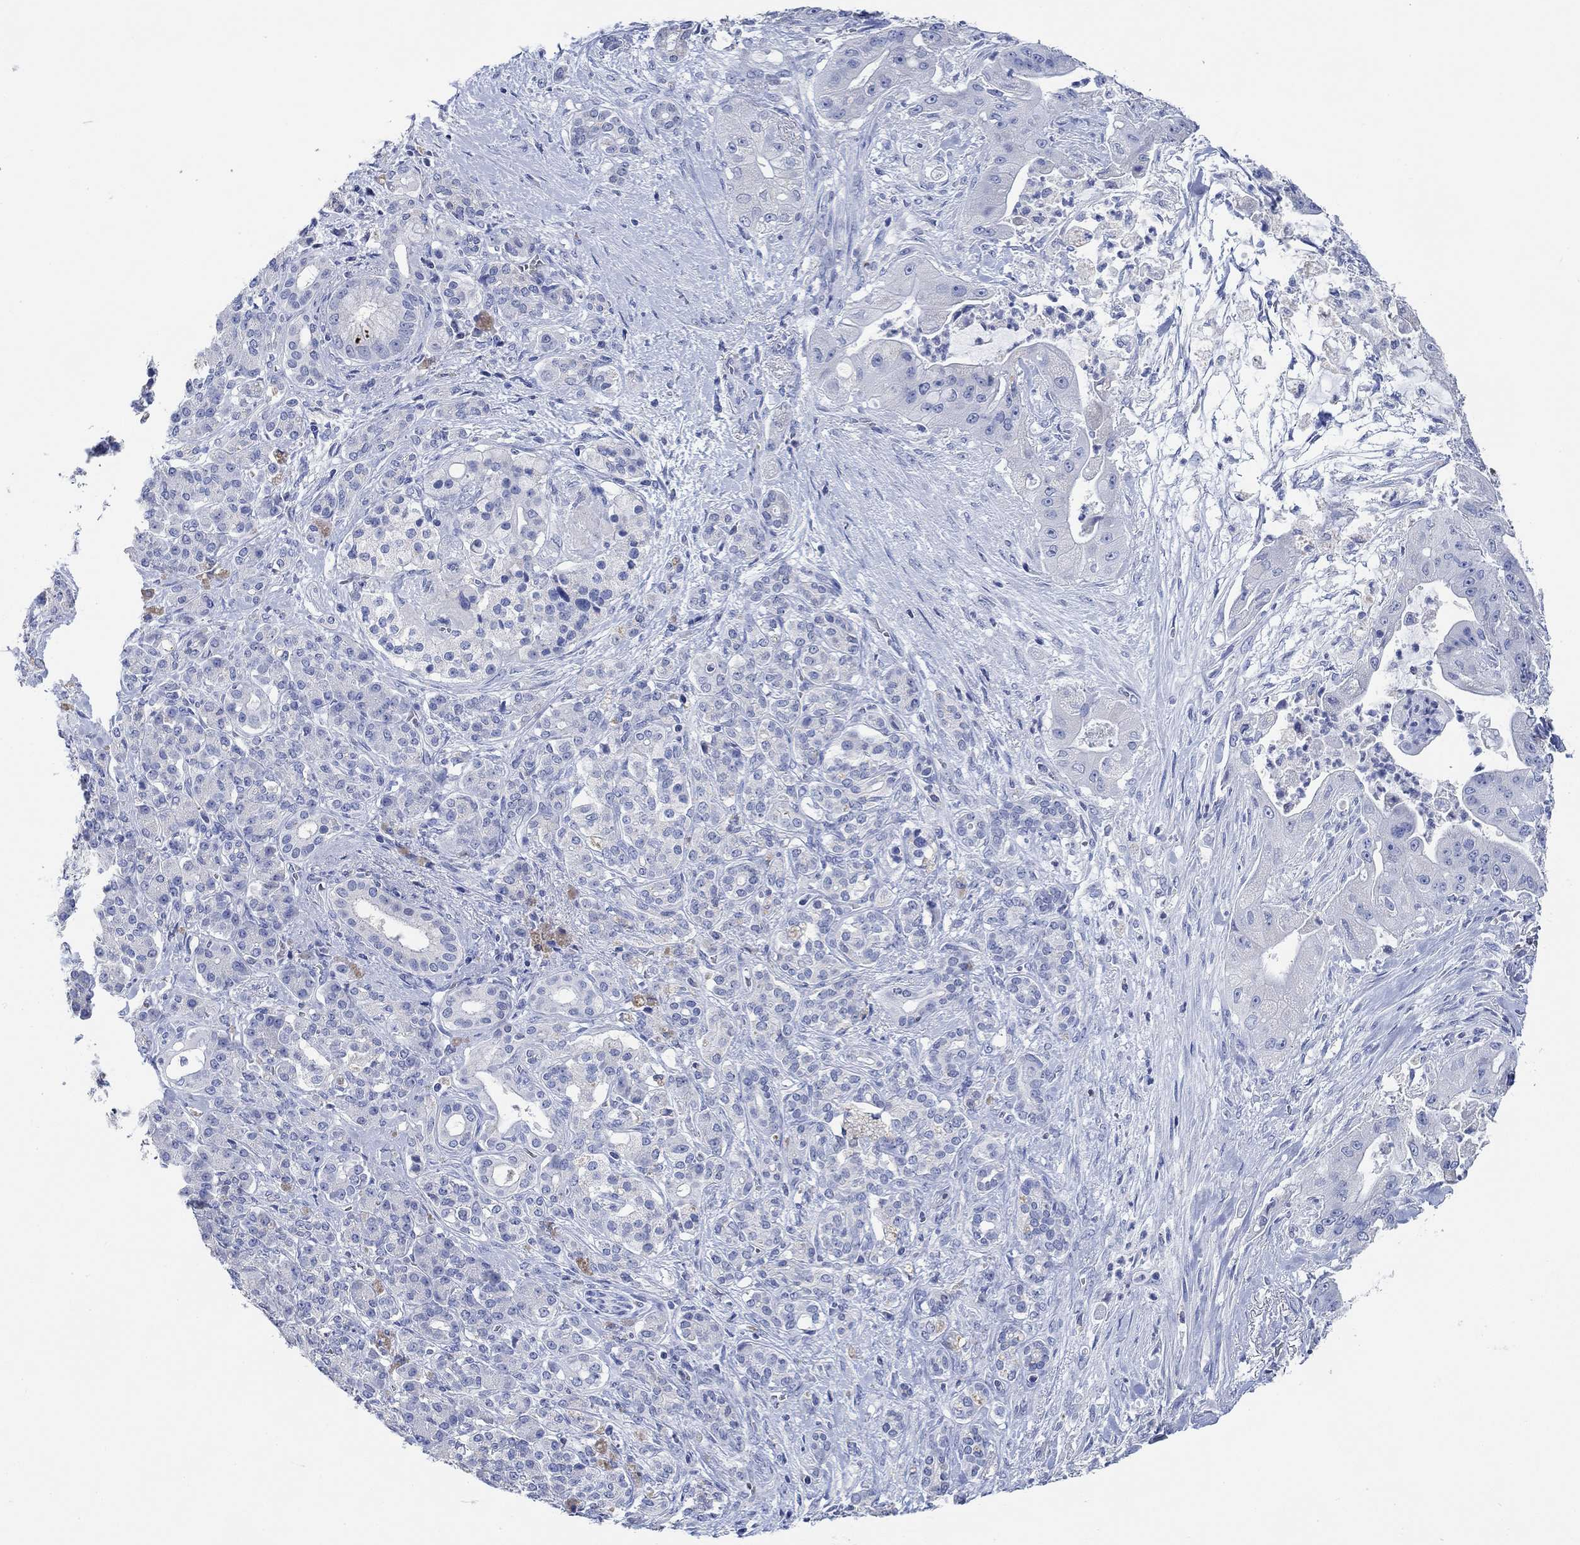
{"staining": {"intensity": "negative", "quantity": "none", "location": "none"}, "tissue": "pancreatic cancer", "cell_type": "Tumor cells", "image_type": "cancer", "snomed": [{"axis": "morphology", "description": "Normal tissue, NOS"}, {"axis": "morphology", "description": "Inflammation, NOS"}, {"axis": "morphology", "description": "Adenocarcinoma, NOS"}, {"axis": "topography", "description": "Pancreas"}], "caption": "Immunohistochemical staining of human pancreatic cancer (adenocarcinoma) exhibits no significant staining in tumor cells.", "gene": "PPP1R17", "patient": {"sex": "male", "age": 57}}